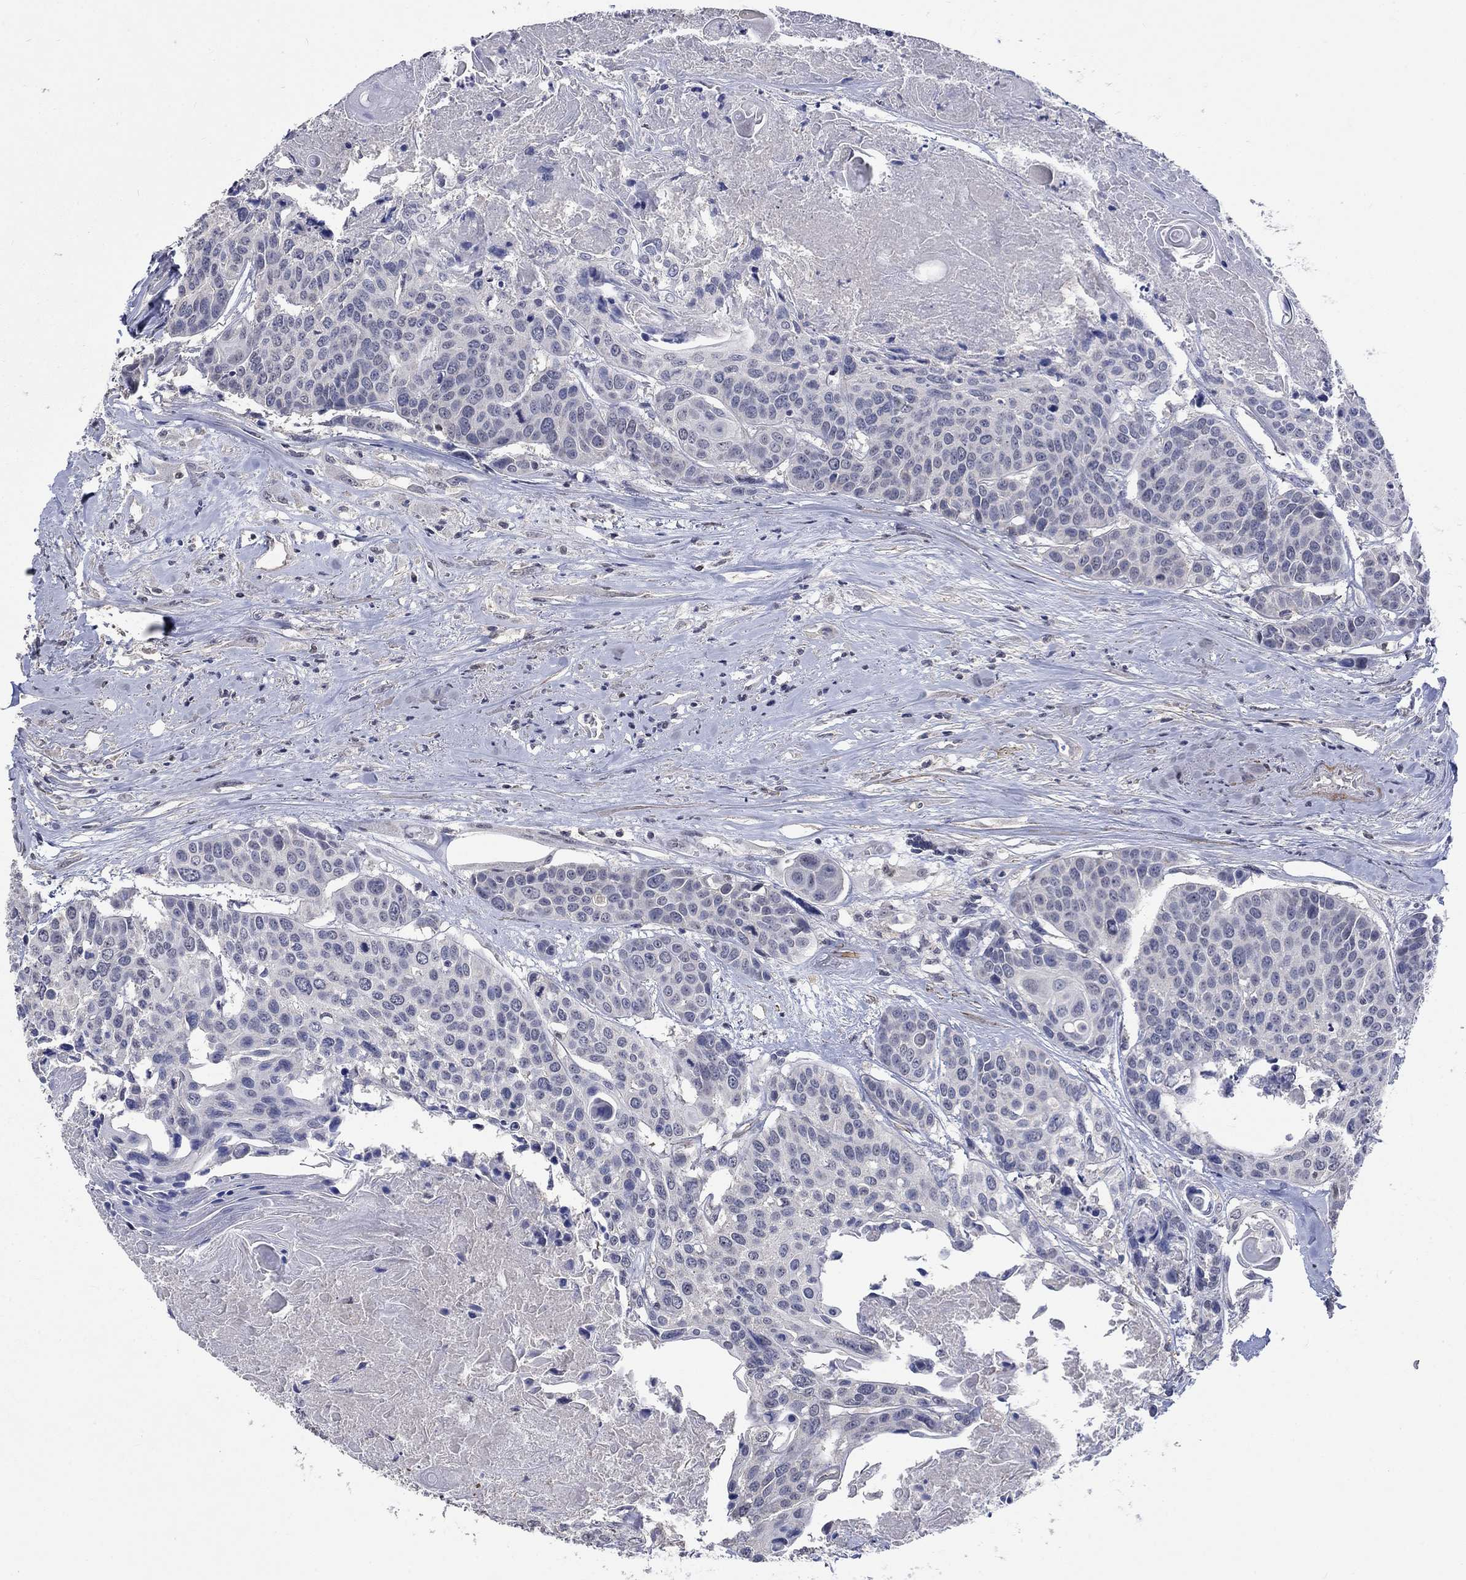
{"staining": {"intensity": "negative", "quantity": "none", "location": "none"}, "tissue": "head and neck cancer", "cell_type": "Tumor cells", "image_type": "cancer", "snomed": [{"axis": "morphology", "description": "Squamous cell carcinoma, NOS"}, {"axis": "topography", "description": "Oral tissue"}, {"axis": "topography", "description": "Head-Neck"}], "caption": "This histopathology image is of head and neck cancer stained with immunohistochemistry (IHC) to label a protein in brown with the nuclei are counter-stained blue. There is no expression in tumor cells.", "gene": "ZBTB18", "patient": {"sex": "male", "age": 56}}